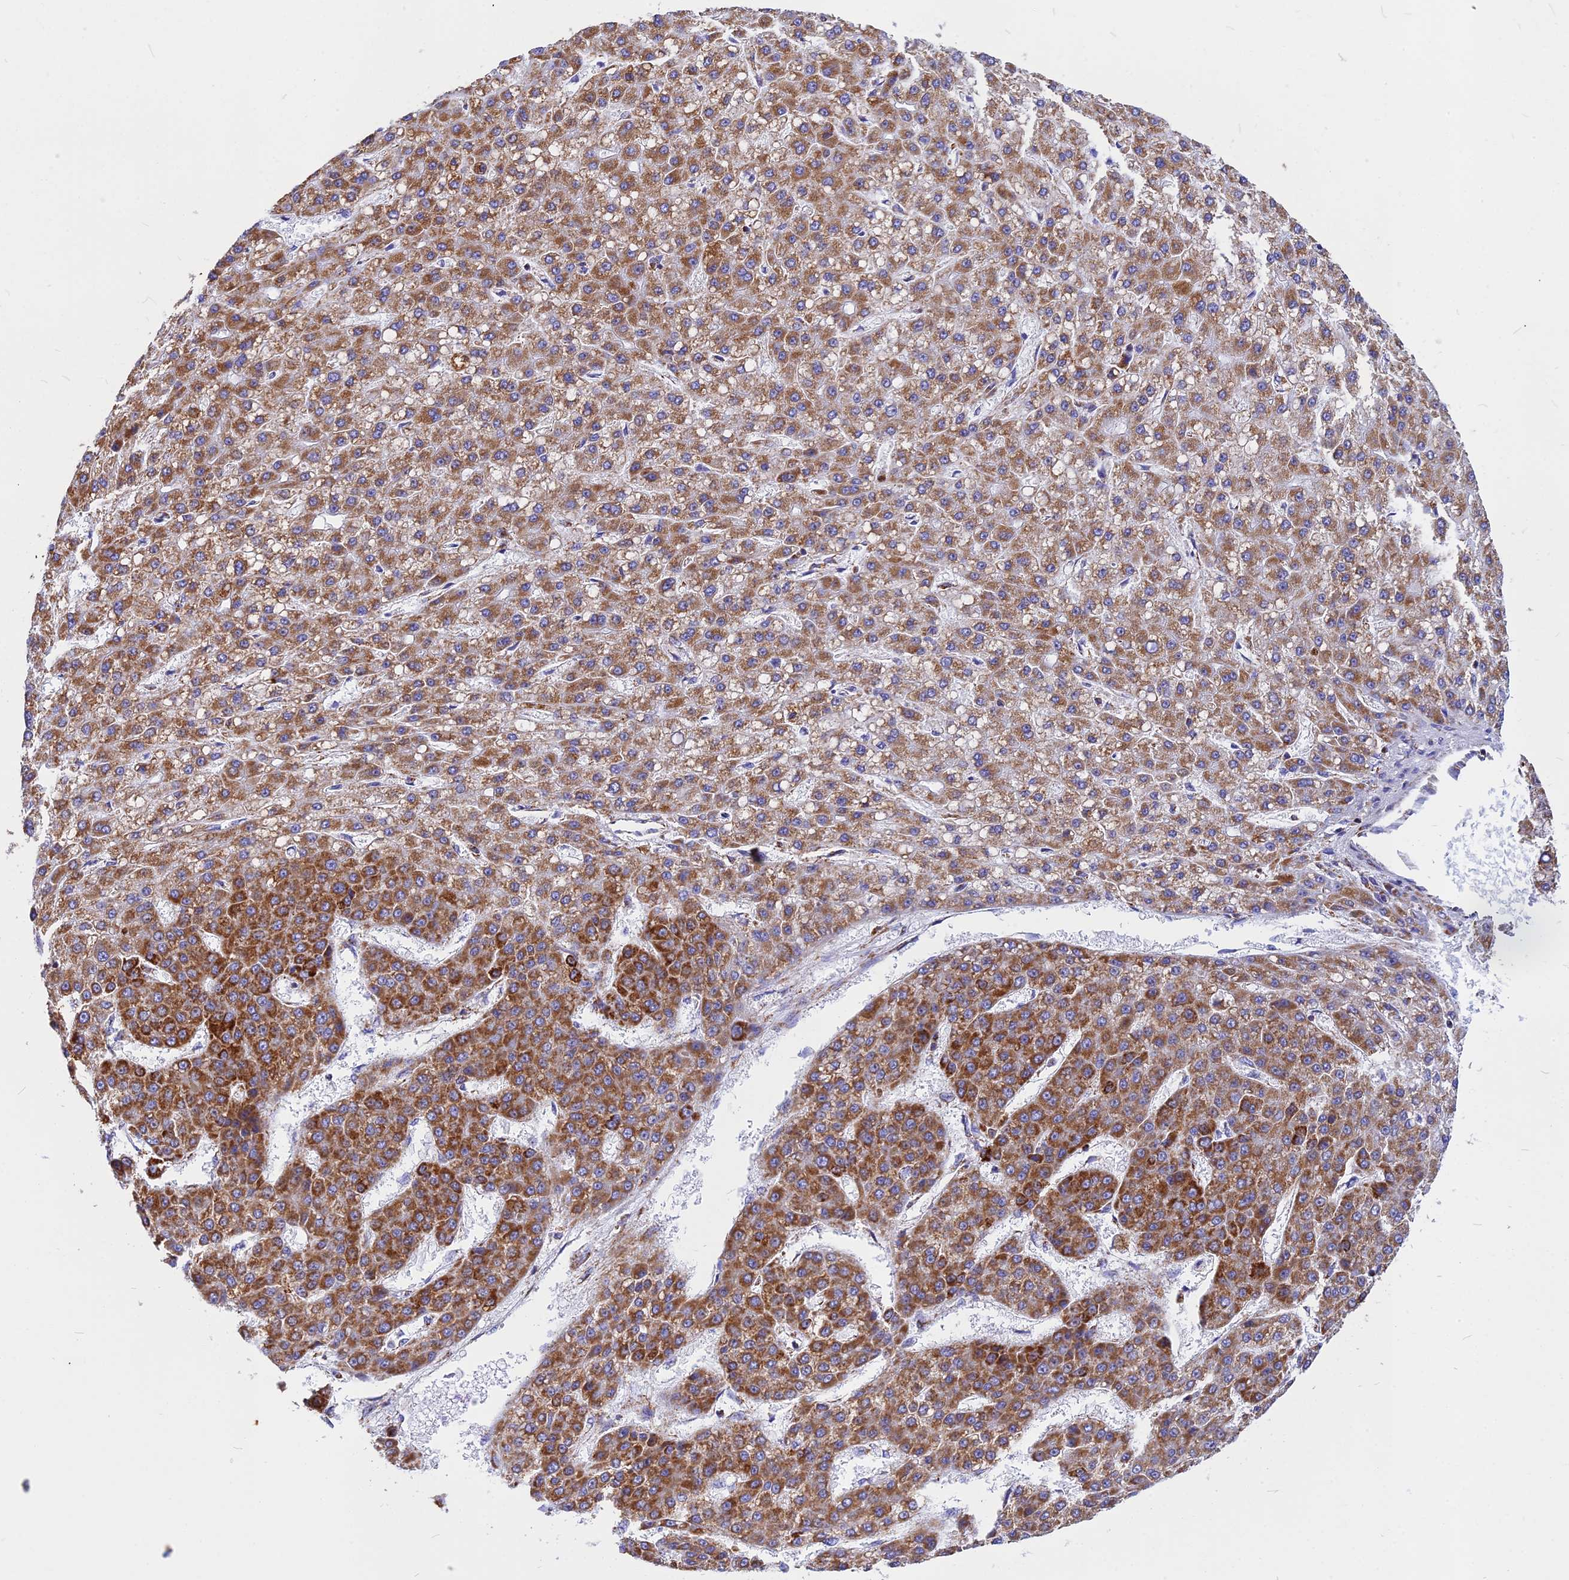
{"staining": {"intensity": "moderate", "quantity": ">75%", "location": "cytoplasmic/membranous"}, "tissue": "liver cancer", "cell_type": "Tumor cells", "image_type": "cancer", "snomed": [{"axis": "morphology", "description": "Carcinoma, Hepatocellular, NOS"}, {"axis": "topography", "description": "Liver"}], "caption": "This is an image of immunohistochemistry (IHC) staining of liver cancer (hepatocellular carcinoma), which shows moderate expression in the cytoplasmic/membranous of tumor cells.", "gene": "VDAC2", "patient": {"sex": "male", "age": 67}}